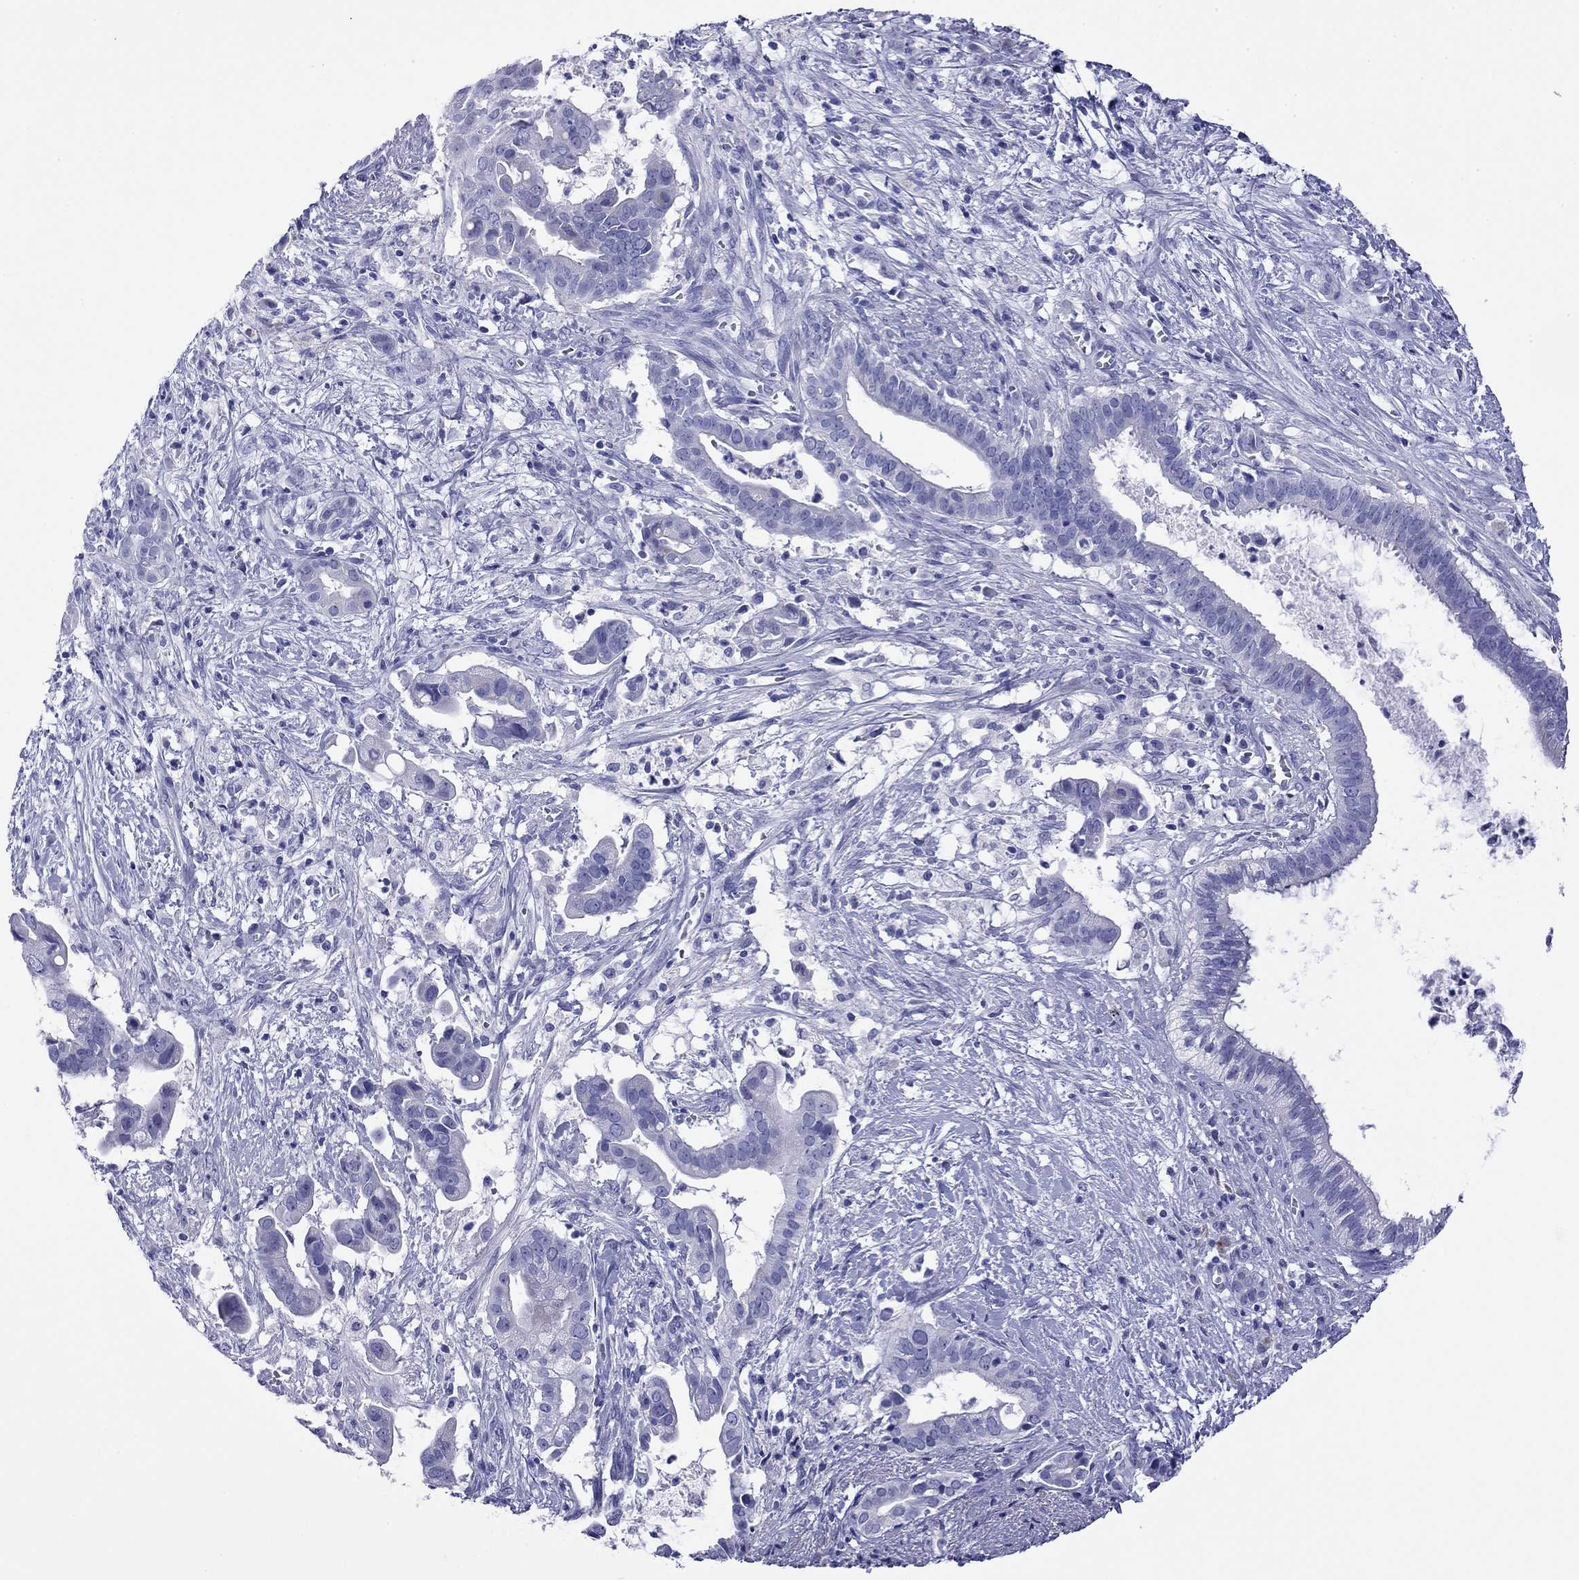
{"staining": {"intensity": "negative", "quantity": "none", "location": "none"}, "tissue": "pancreatic cancer", "cell_type": "Tumor cells", "image_type": "cancer", "snomed": [{"axis": "morphology", "description": "Adenocarcinoma, NOS"}, {"axis": "topography", "description": "Pancreas"}], "caption": "Immunohistochemistry image of human pancreatic adenocarcinoma stained for a protein (brown), which exhibits no staining in tumor cells.", "gene": "FIGLA", "patient": {"sex": "male", "age": 61}}